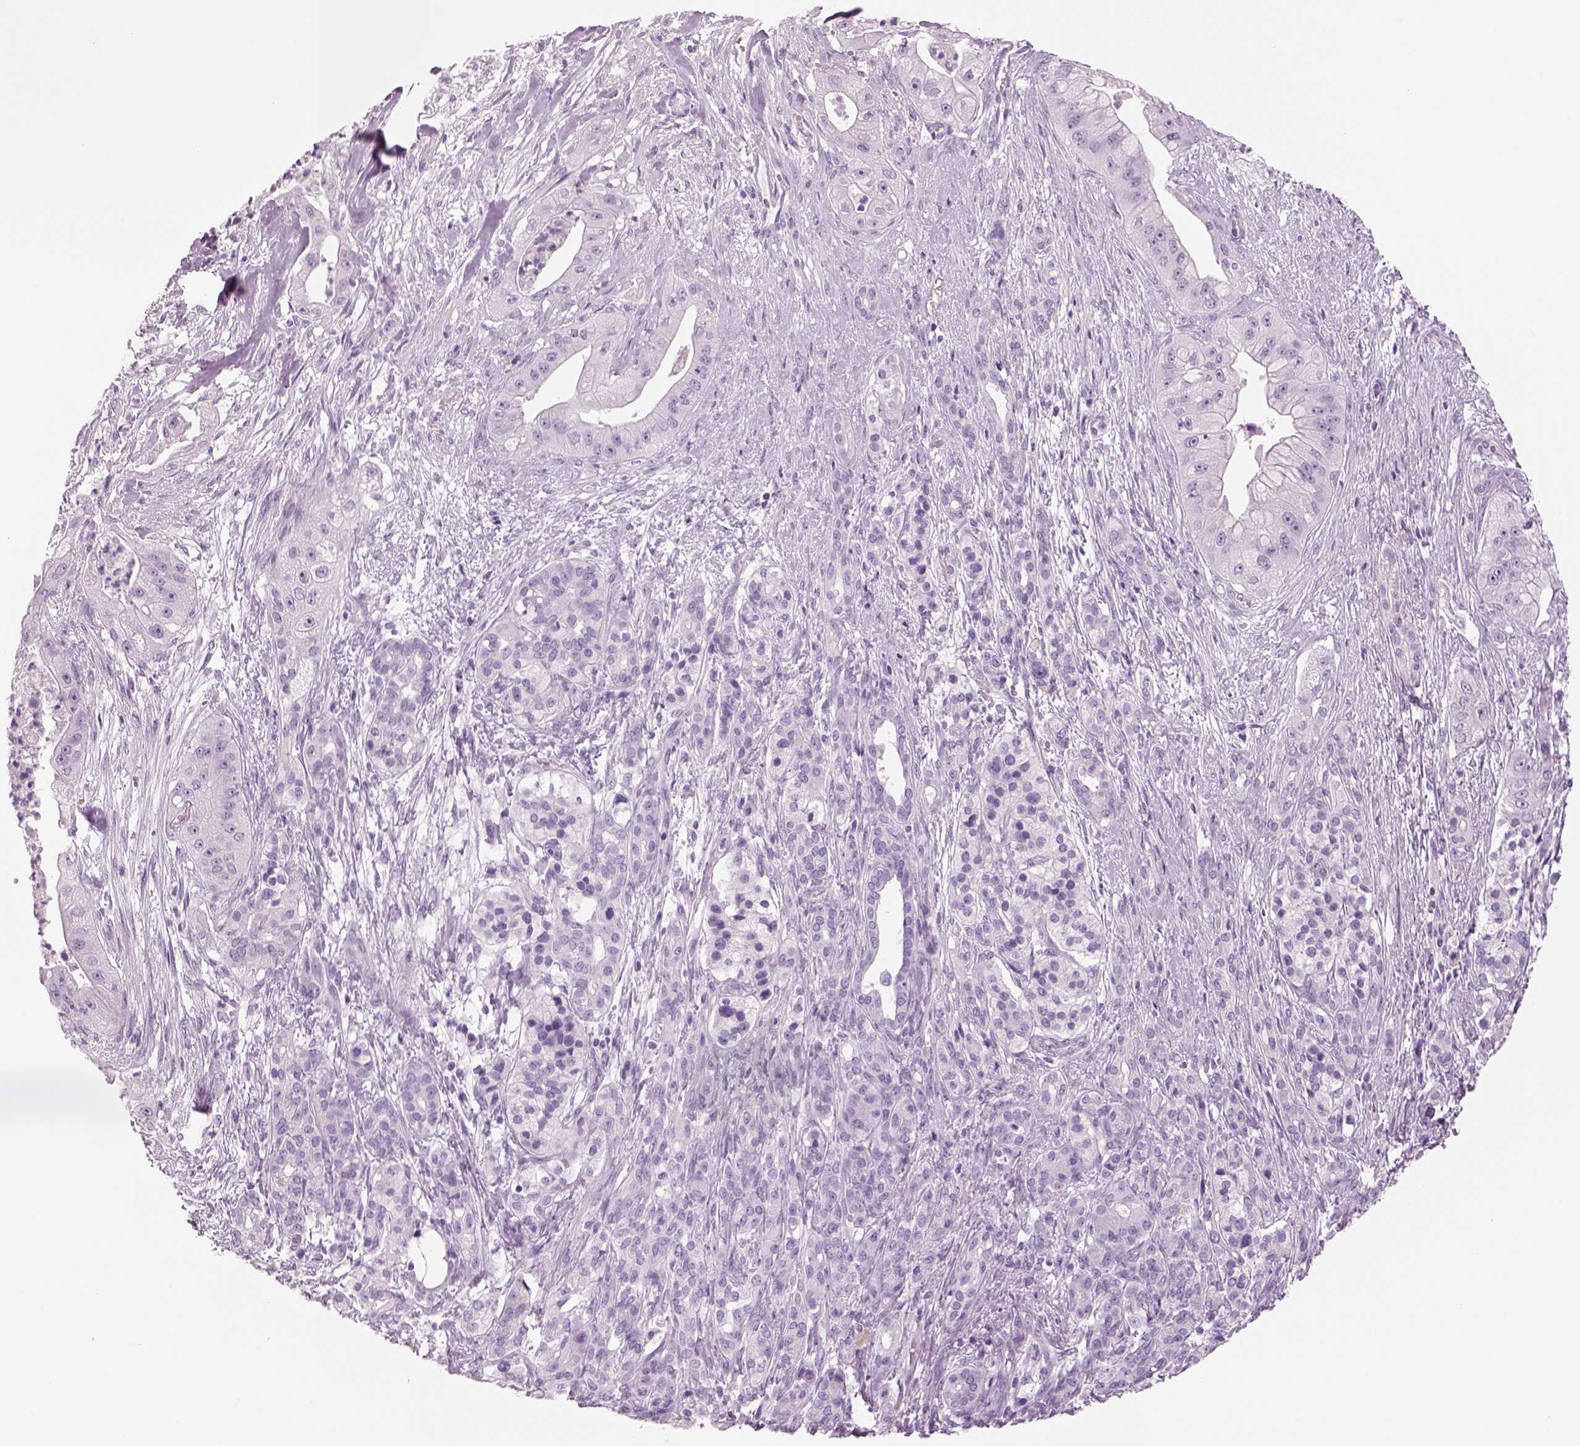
{"staining": {"intensity": "negative", "quantity": "none", "location": "none"}, "tissue": "pancreatic cancer", "cell_type": "Tumor cells", "image_type": "cancer", "snomed": [{"axis": "morphology", "description": "Normal tissue, NOS"}, {"axis": "morphology", "description": "Inflammation, NOS"}, {"axis": "morphology", "description": "Adenocarcinoma, NOS"}, {"axis": "topography", "description": "Pancreas"}], "caption": "There is no significant expression in tumor cells of pancreatic cancer. (DAB immunohistochemistry visualized using brightfield microscopy, high magnification).", "gene": "RHO", "patient": {"sex": "male", "age": 57}}